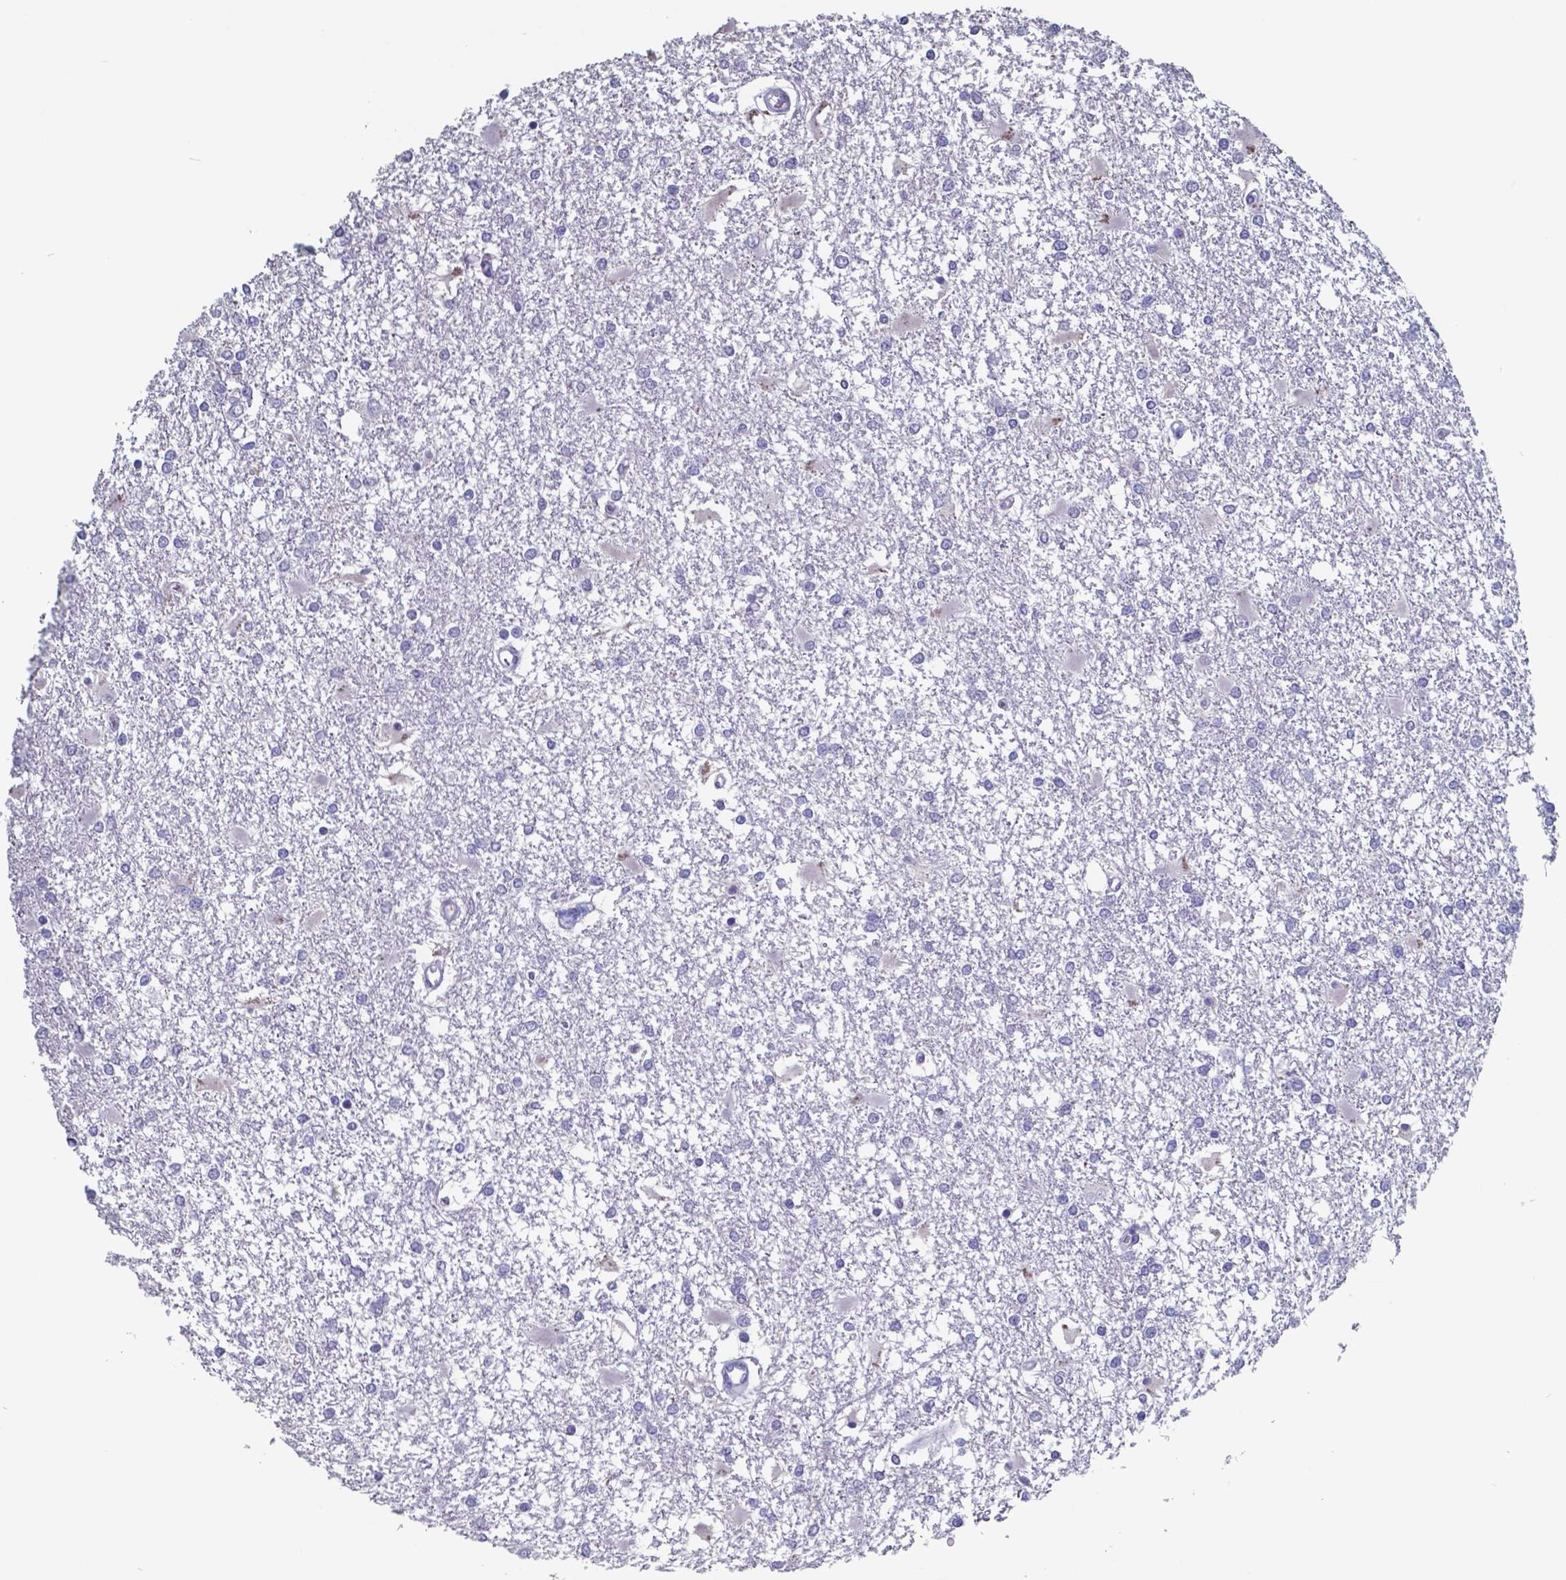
{"staining": {"intensity": "negative", "quantity": "none", "location": "none"}, "tissue": "glioma", "cell_type": "Tumor cells", "image_type": "cancer", "snomed": [{"axis": "morphology", "description": "Glioma, malignant, High grade"}, {"axis": "topography", "description": "Cerebral cortex"}], "caption": "DAB immunohistochemical staining of human glioma demonstrates no significant expression in tumor cells.", "gene": "TTR", "patient": {"sex": "male", "age": 79}}